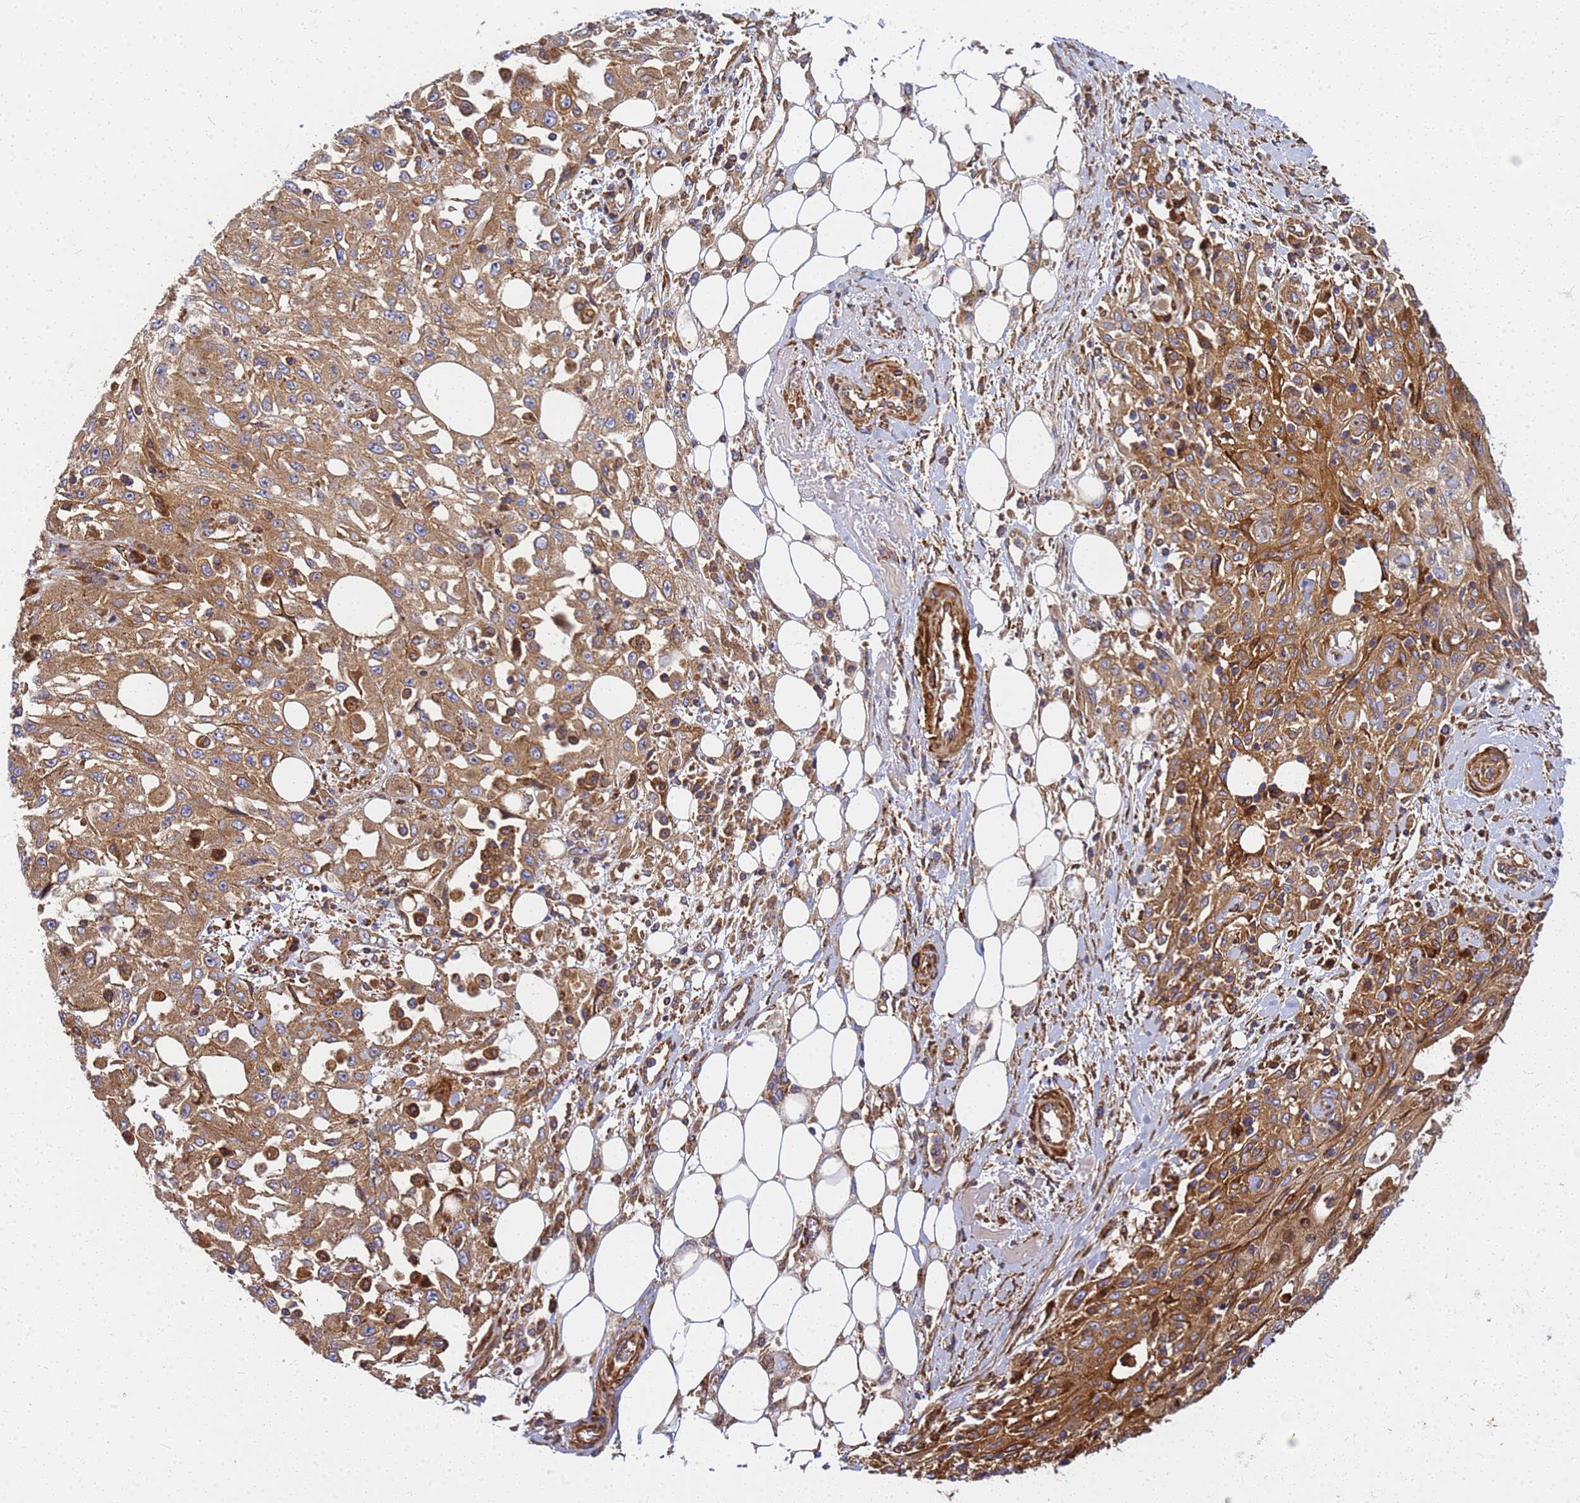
{"staining": {"intensity": "moderate", "quantity": ">75%", "location": "cytoplasmic/membranous"}, "tissue": "skin cancer", "cell_type": "Tumor cells", "image_type": "cancer", "snomed": [{"axis": "morphology", "description": "Squamous cell carcinoma, NOS"}, {"axis": "morphology", "description": "Squamous cell carcinoma, metastatic, NOS"}, {"axis": "topography", "description": "Skin"}, {"axis": "topography", "description": "Lymph node"}], "caption": "Brown immunohistochemical staining in metastatic squamous cell carcinoma (skin) shows moderate cytoplasmic/membranous staining in approximately >75% of tumor cells.", "gene": "C2CD5", "patient": {"sex": "male", "age": 75}}